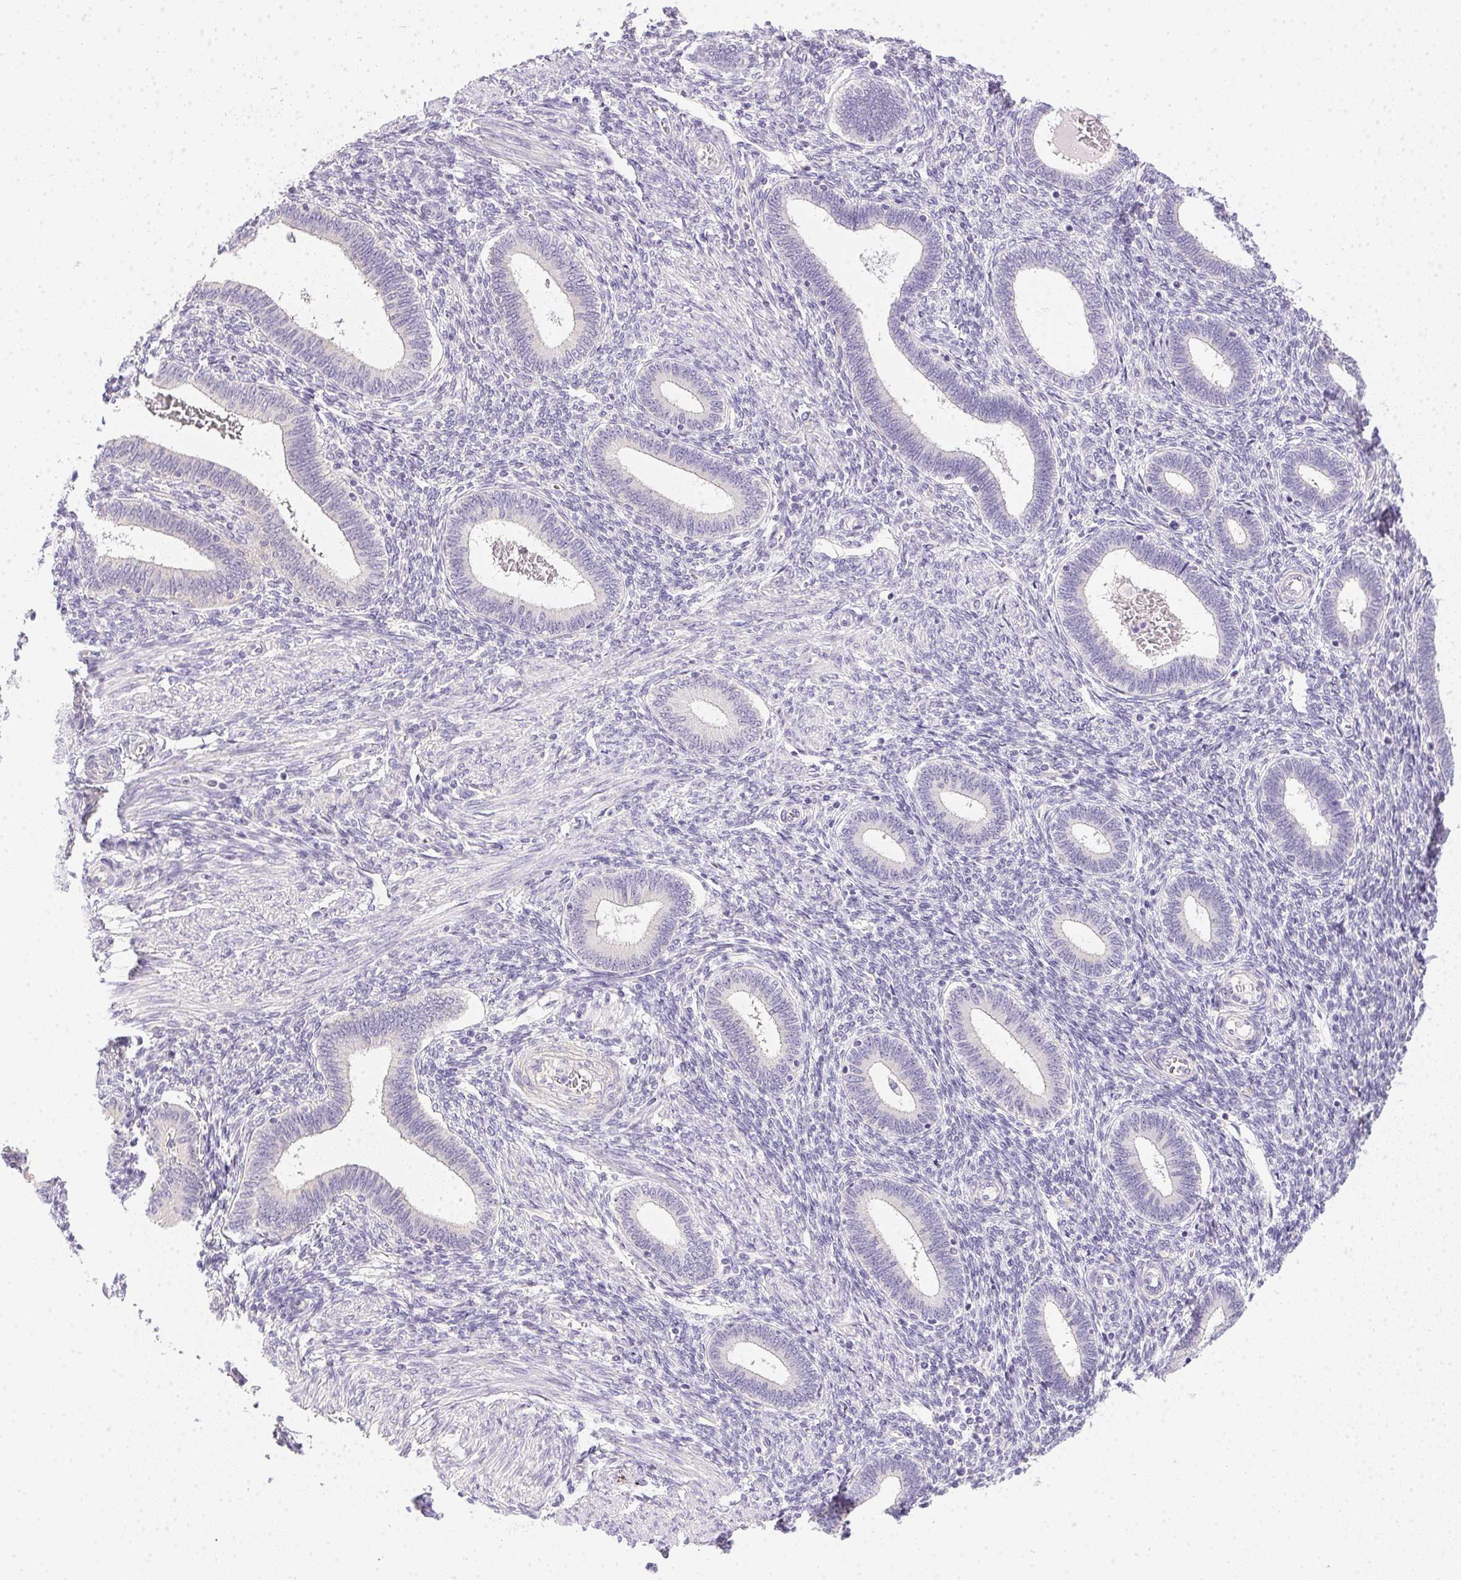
{"staining": {"intensity": "negative", "quantity": "none", "location": "none"}, "tissue": "endometrium", "cell_type": "Cells in endometrial stroma", "image_type": "normal", "snomed": [{"axis": "morphology", "description": "Normal tissue, NOS"}, {"axis": "topography", "description": "Endometrium"}], "caption": "IHC of benign human endometrium demonstrates no staining in cells in endometrial stroma. (DAB immunohistochemistry visualized using brightfield microscopy, high magnification).", "gene": "SLC17A7", "patient": {"sex": "female", "age": 42}}